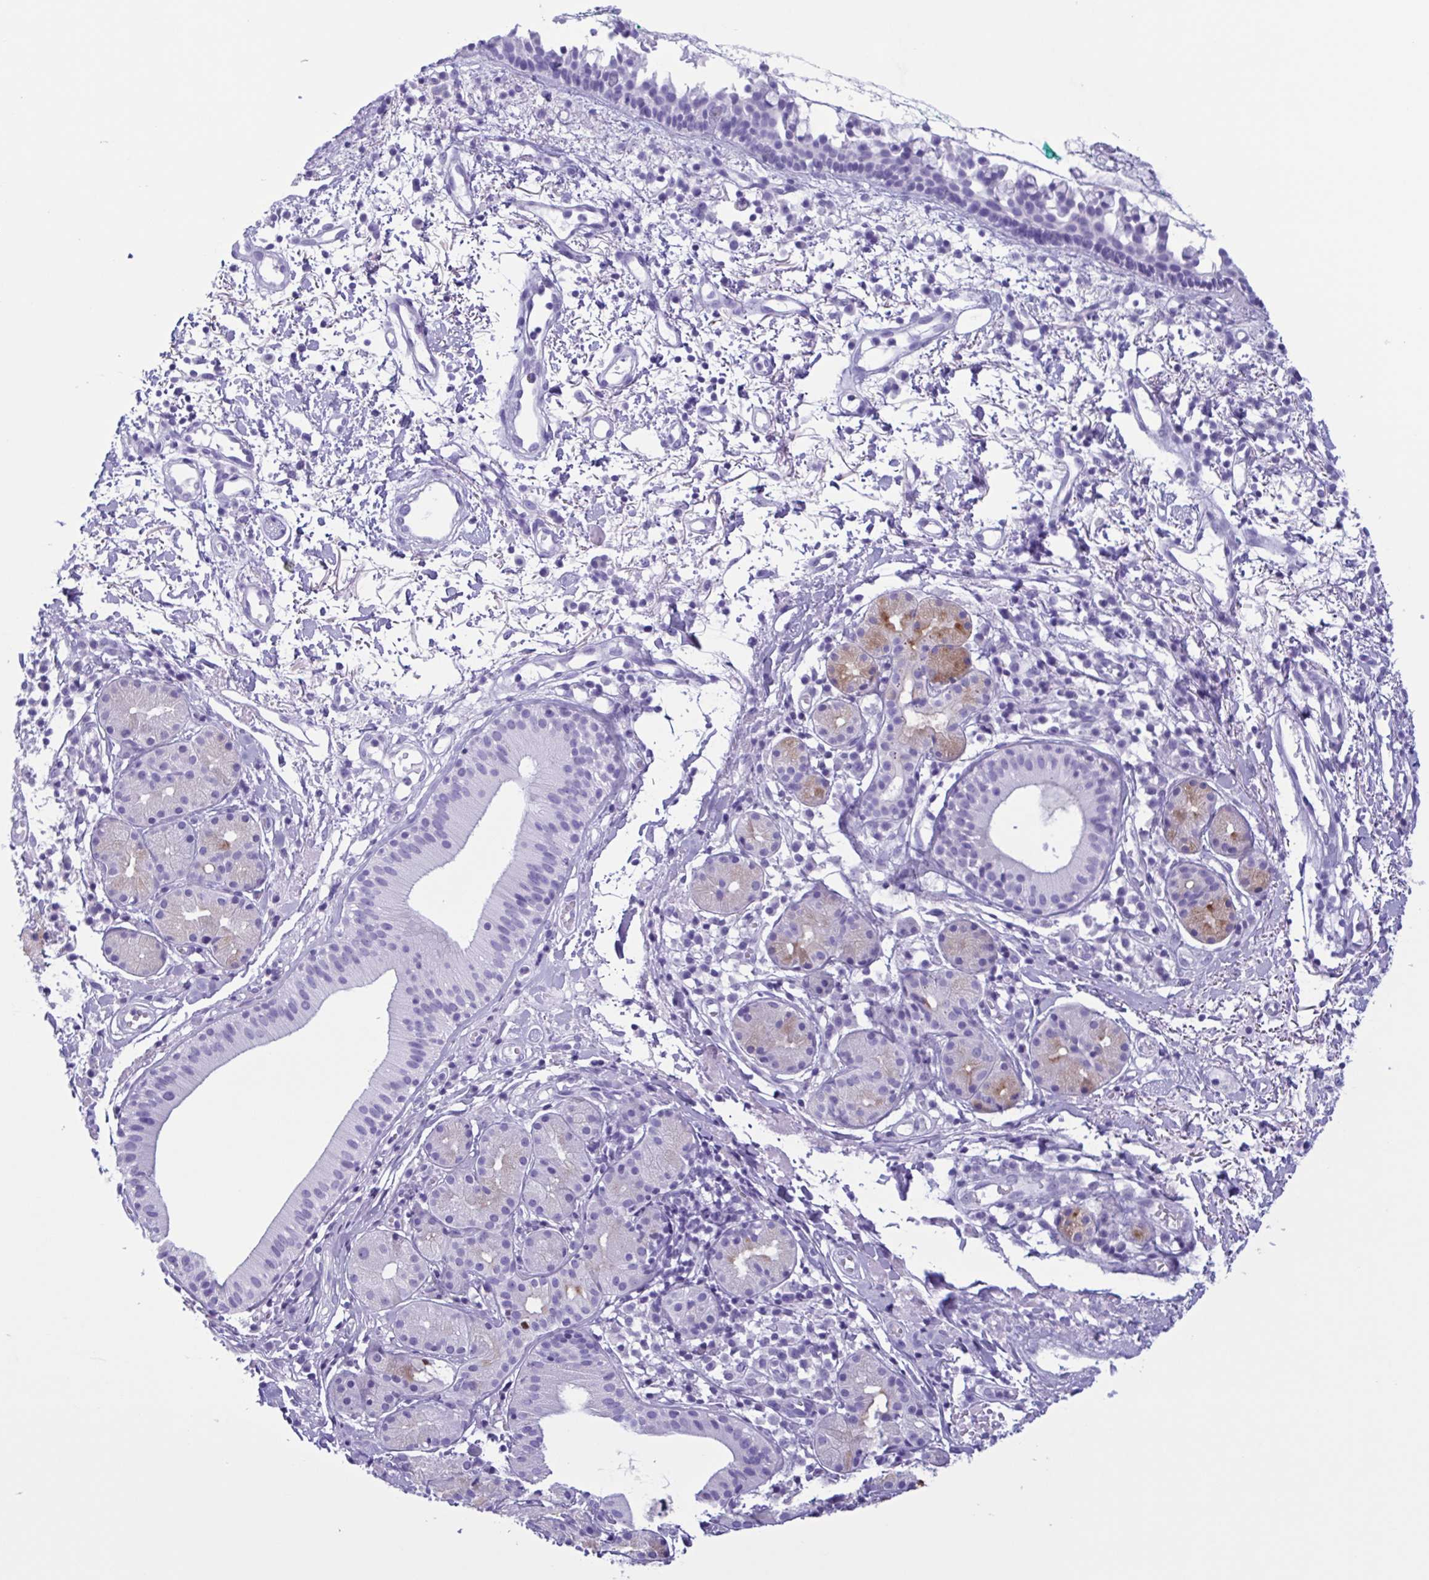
{"staining": {"intensity": "negative", "quantity": "none", "location": "none"}, "tissue": "nasopharynx", "cell_type": "Respiratory epithelial cells", "image_type": "normal", "snomed": [{"axis": "morphology", "description": "Normal tissue, NOS"}, {"axis": "morphology", "description": "Basal cell carcinoma"}, {"axis": "topography", "description": "Cartilage tissue"}, {"axis": "topography", "description": "Nasopharynx"}, {"axis": "topography", "description": "Oral tissue"}], "caption": "Respiratory epithelial cells show no significant protein positivity in normal nasopharynx. Brightfield microscopy of IHC stained with DAB (3,3'-diaminobenzidine) (brown) and hematoxylin (blue), captured at high magnification.", "gene": "LTF", "patient": {"sex": "female", "age": 77}}